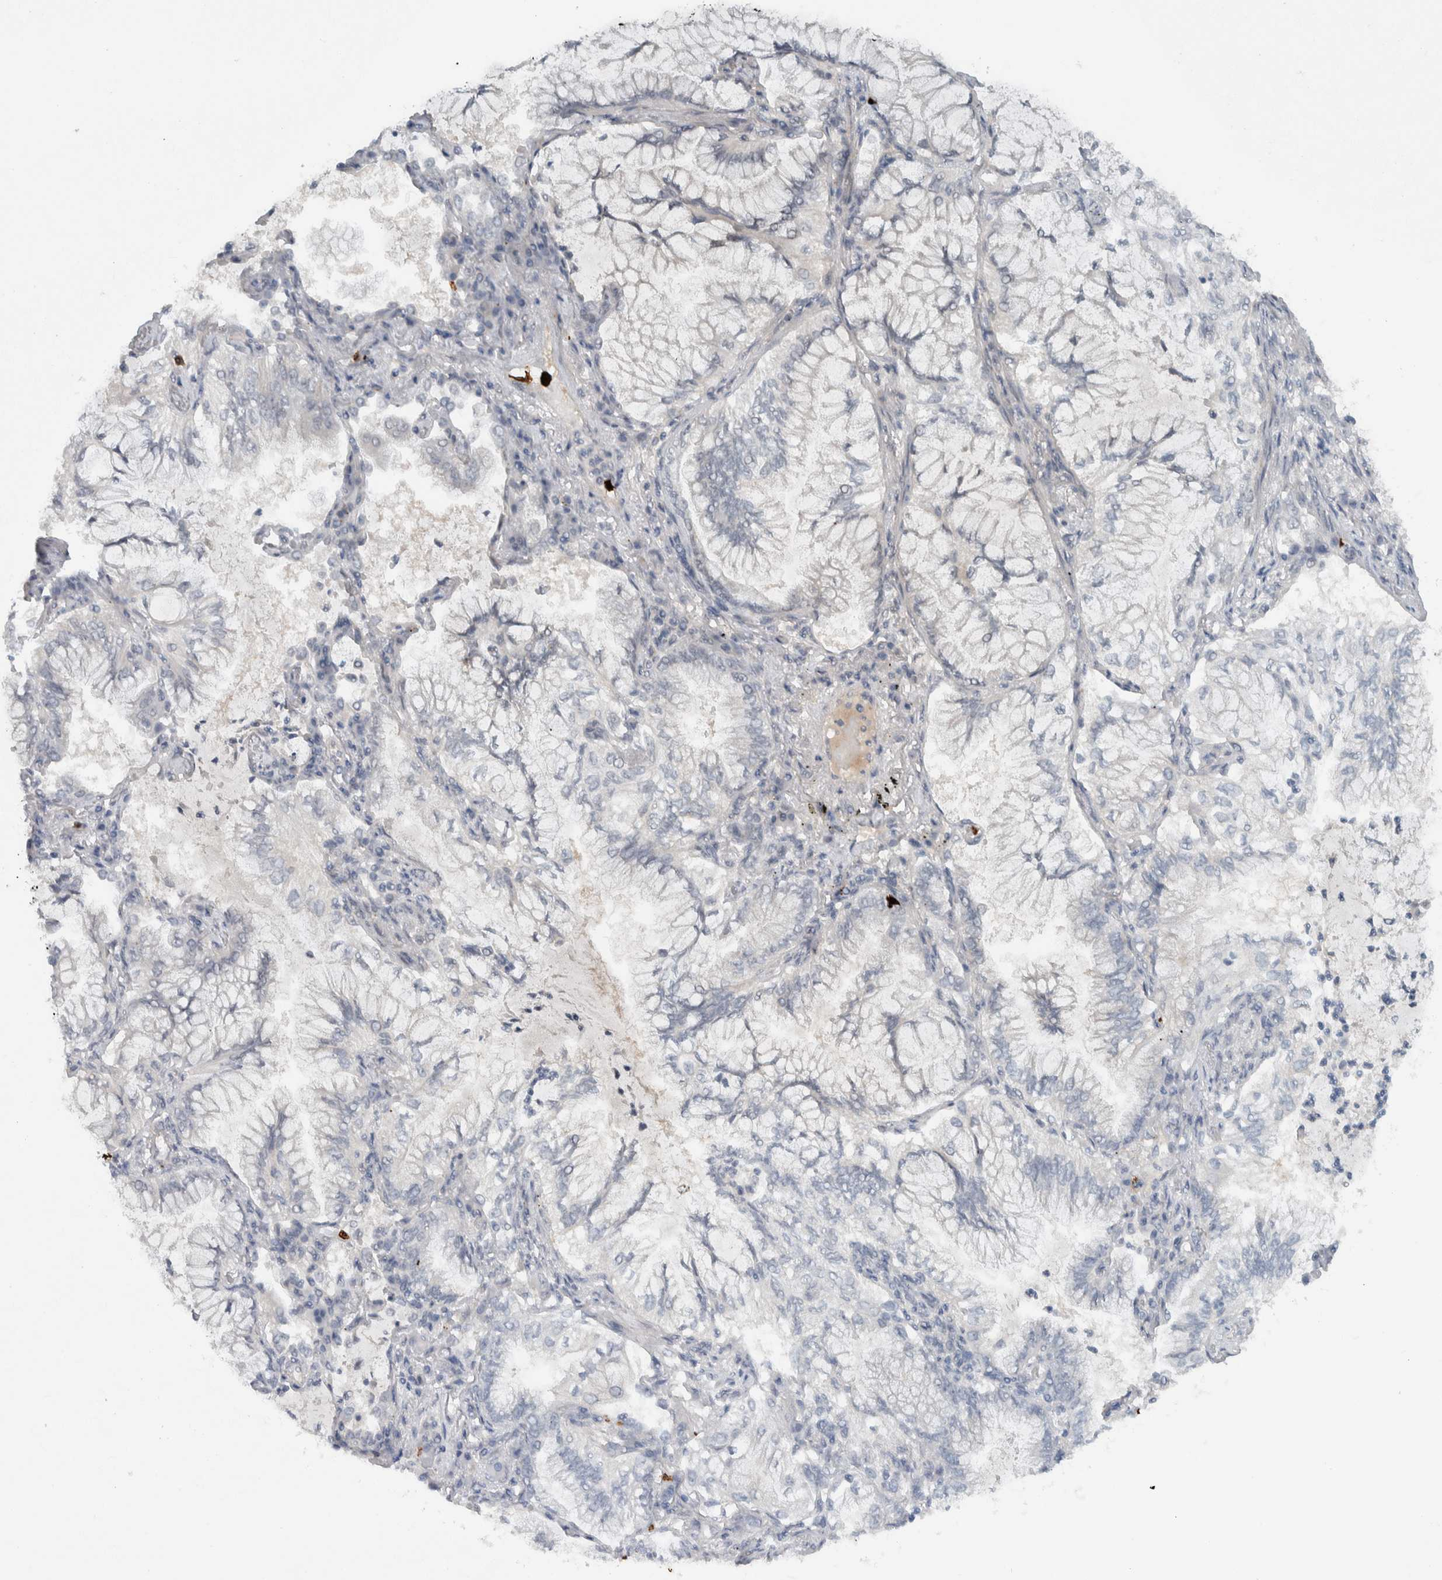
{"staining": {"intensity": "negative", "quantity": "none", "location": "none"}, "tissue": "lung cancer", "cell_type": "Tumor cells", "image_type": "cancer", "snomed": [{"axis": "morphology", "description": "Adenocarcinoma, NOS"}, {"axis": "topography", "description": "Lung"}], "caption": "Lung adenocarcinoma was stained to show a protein in brown. There is no significant positivity in tumor cells.", "gene": "ZFP91", "patient": {"sex": "female", "age": 70}}